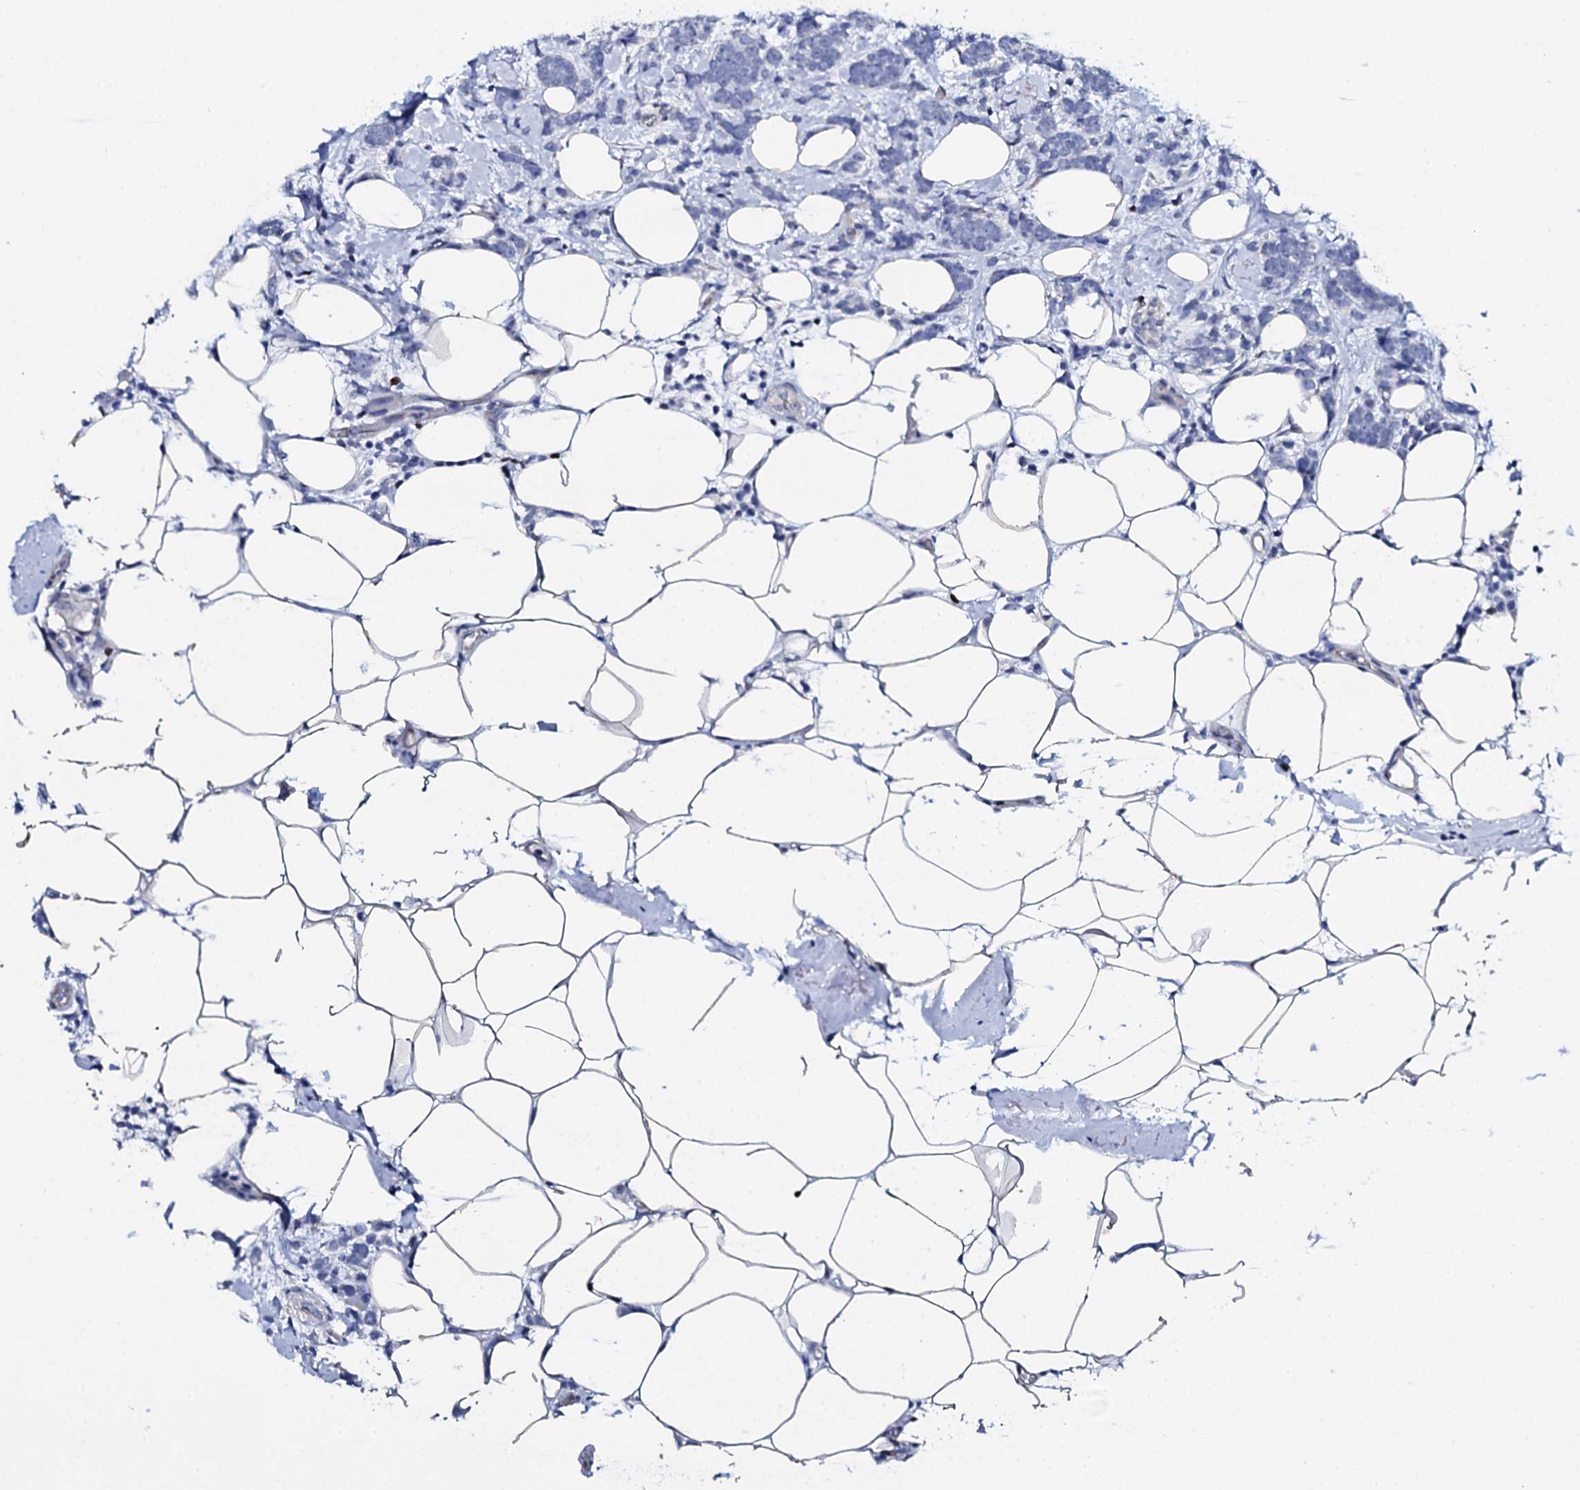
{"staining": {"intensity": "negative", "quantity": "none", "location": "none"}, "tissue": "breast cancer", "cell_type": "Tumor cells", "image_type": "cancer", "snomed": [{"axis": "morphology", "description": "Lobular carcinoma"}, {"axis": "topography", "description": "Breast"}], "caption": "Tumor cells are negative for brown protein staining in breast lobular carcinoma. (DAB (3,3'-diaminobenzidine) immunohistochemistry (IHC) with hematoxylin counter stain).", "gene": "NPM2", "patient": {"sex": "female", "age": 58}}